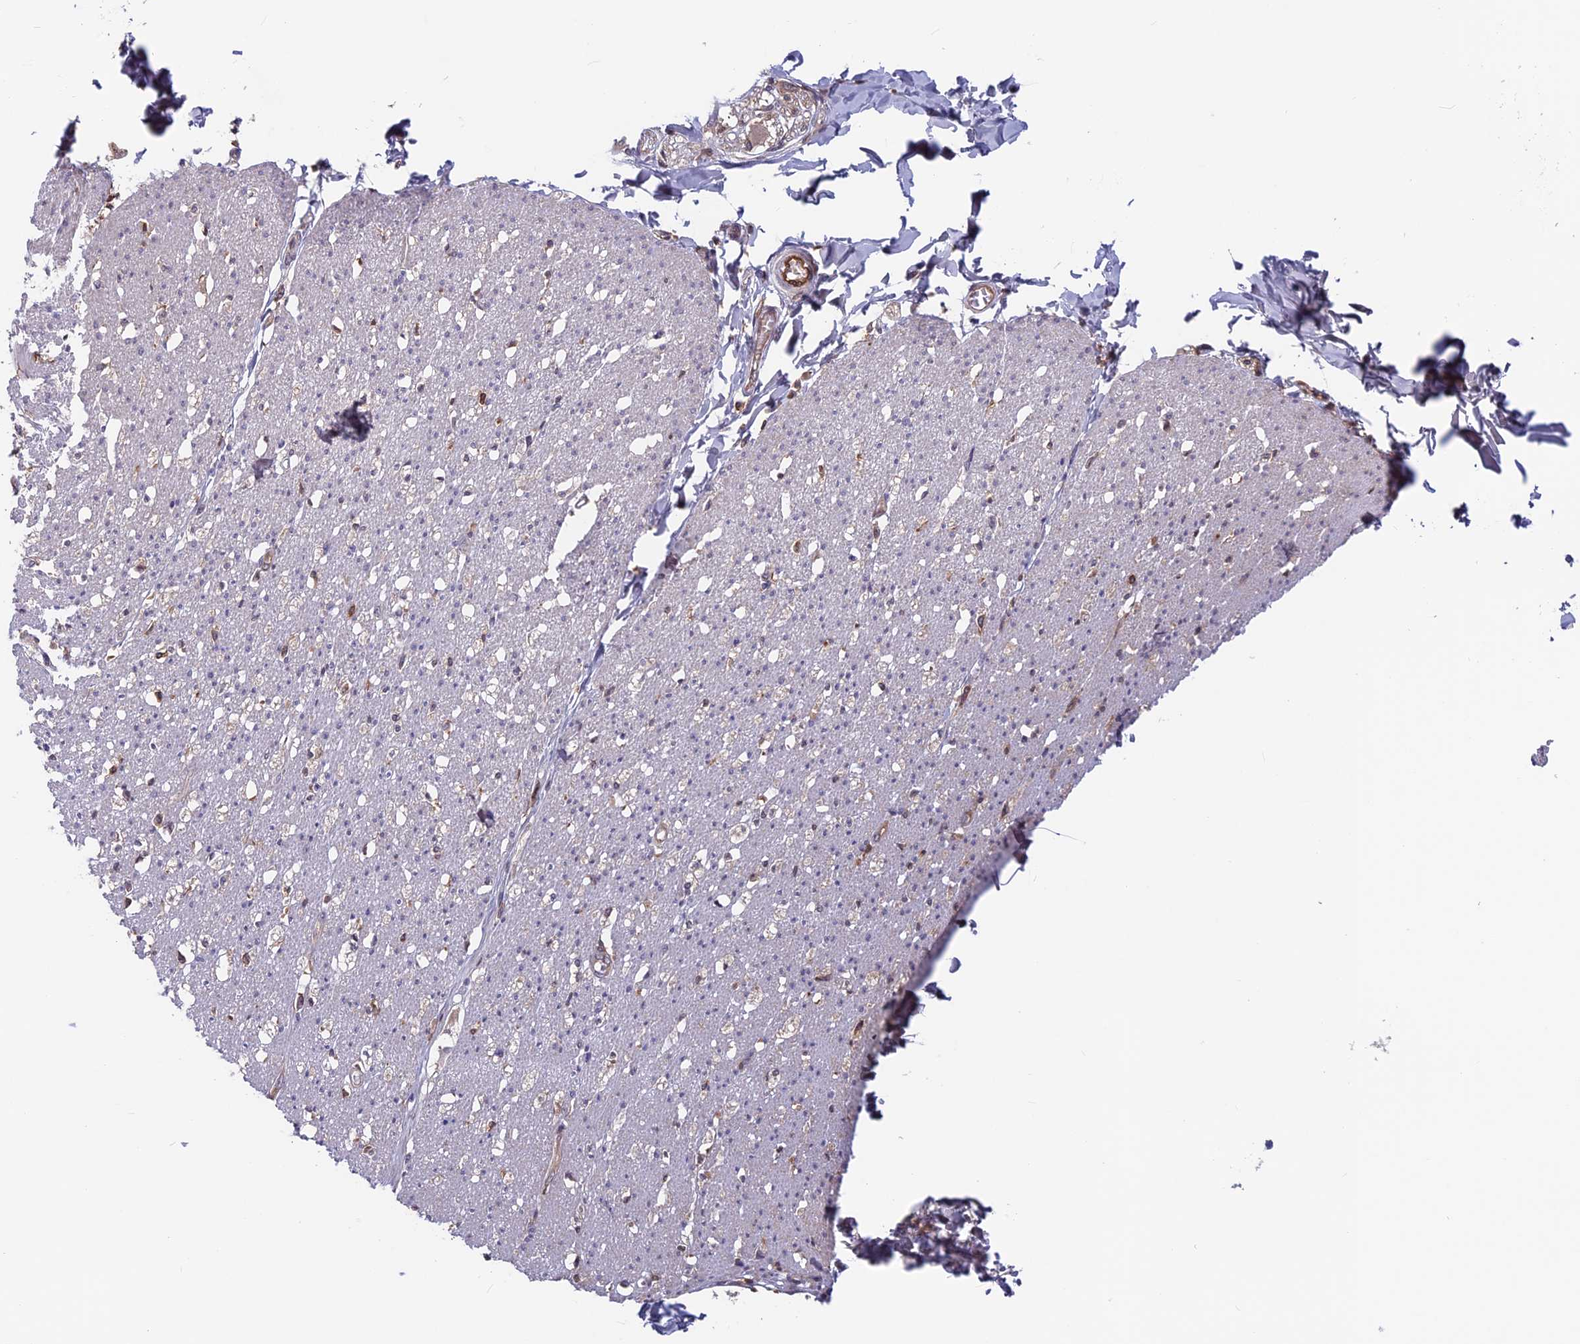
{"staining": {"intensity": "negative", "quantity": "none", "location": "none"}, "tissue": "smooth muscle", "cell_type": "Smooth muscle cells", "image_type": "normal", "snomed": [{"axis": "morphology", "description": "Normal tissue, NOS"}, {"axis": "morphology", "description": "Adenocarcinoma, NOS"}, {"axis": "topography", "description": "Colon"}, {"axis": "topography", "description": "Peripheral nerve tissue"}], "caption": "This is an immunohistochemistry histopathology image of normal human smooth muscle. There is no staining in smooth muscle cells.", "gene": "MAST2", "patient": {"sex": "male", "age": 14}}